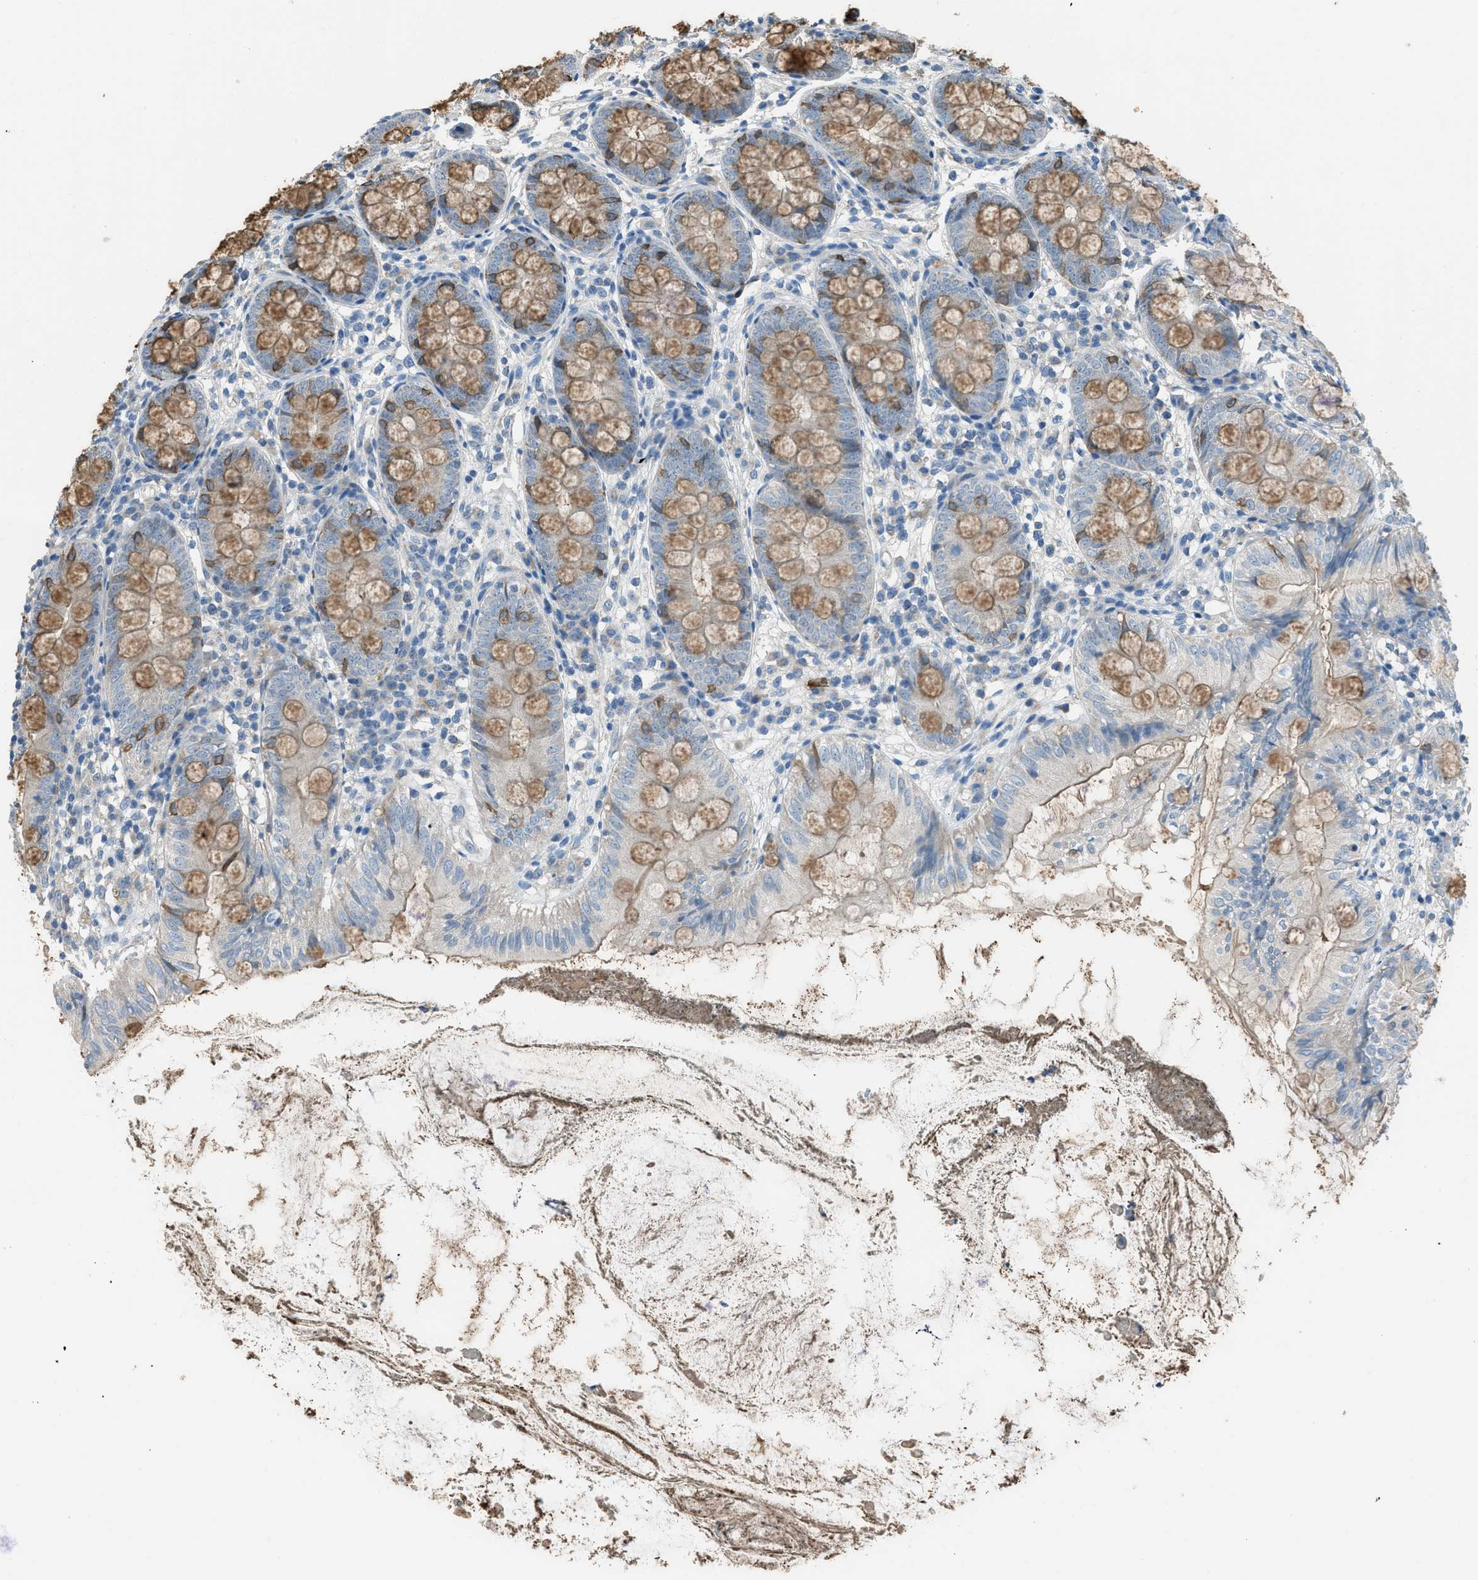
{"staining": {"intensity": "moderate", "quantity": "25%-75%", "location": "cytoplasmic/membranous"}, "tissue": "appendix", "cell_type": "Glandular cells", "image_type": "normal", "snomed": [{"axis": "morphology", "description": "Normal tissue, NOS"}, {"axis": "topography", "description": "Appendix"}], "caption": "Benign appendix reveals moderate cytoplasmic/membranous staining in approximately 25%-75% of glandular cells, visualized by immunohistochemistry.", "gene": "TIMD4", "patient": {"sex": "female", "age": 77}}